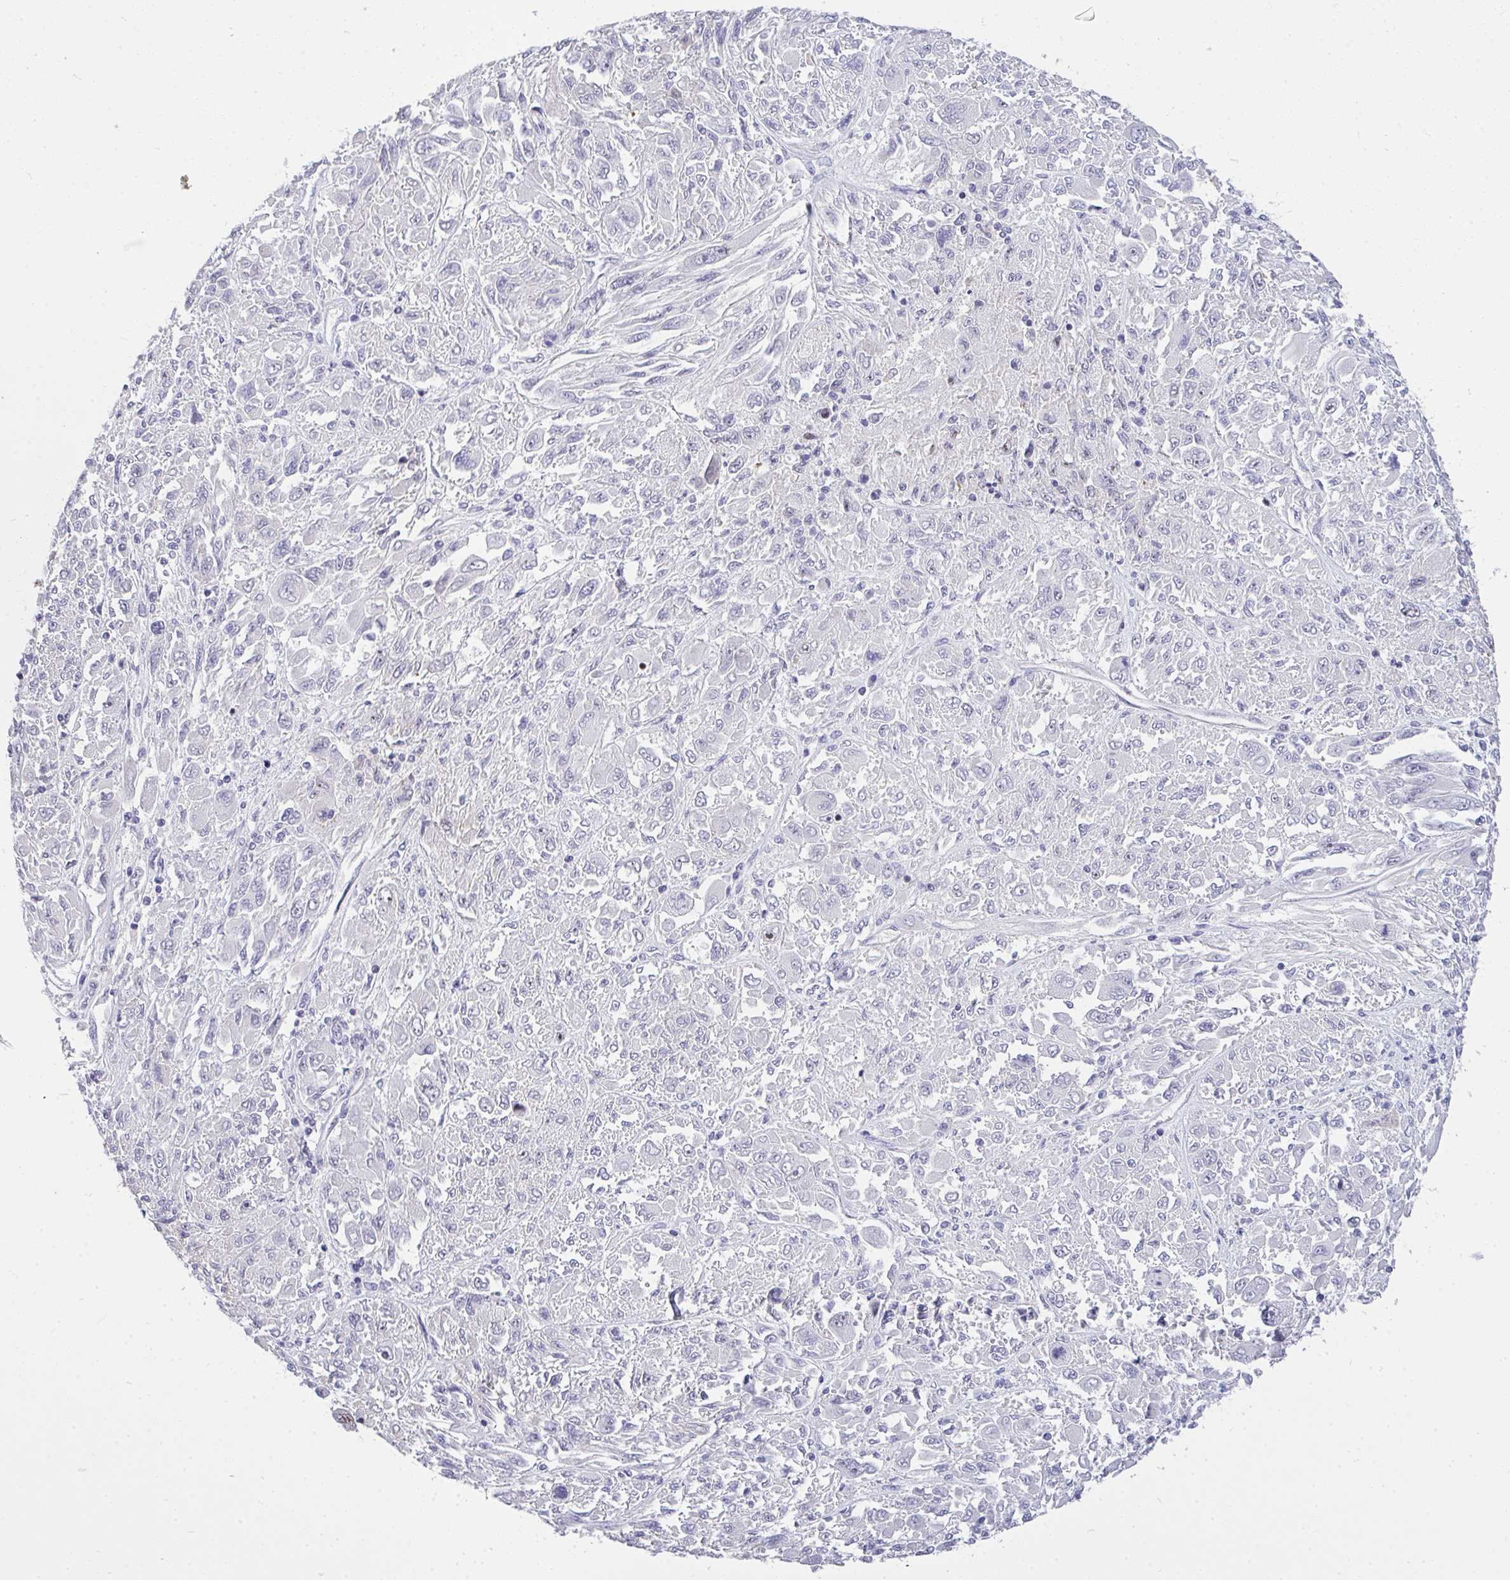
{"staining": {"intensity": "negative", "quantity": "none", "location": "none"}, "tissue": "melanoma", "cell_type": "Tumor cells", "image_type": "cancer", "snomed": [{"axis": "morphology", "description": "Malignant melanoma, NOS"}, {"axis": "topography", "description": "Skin"}], "caption": "A high-resolution image shows IHC staining of malignant melanoma, which displays no significant positivity in tumor cells.", "gene": "PLPPR3", "patient": {"sex": "female", "age": 91}}